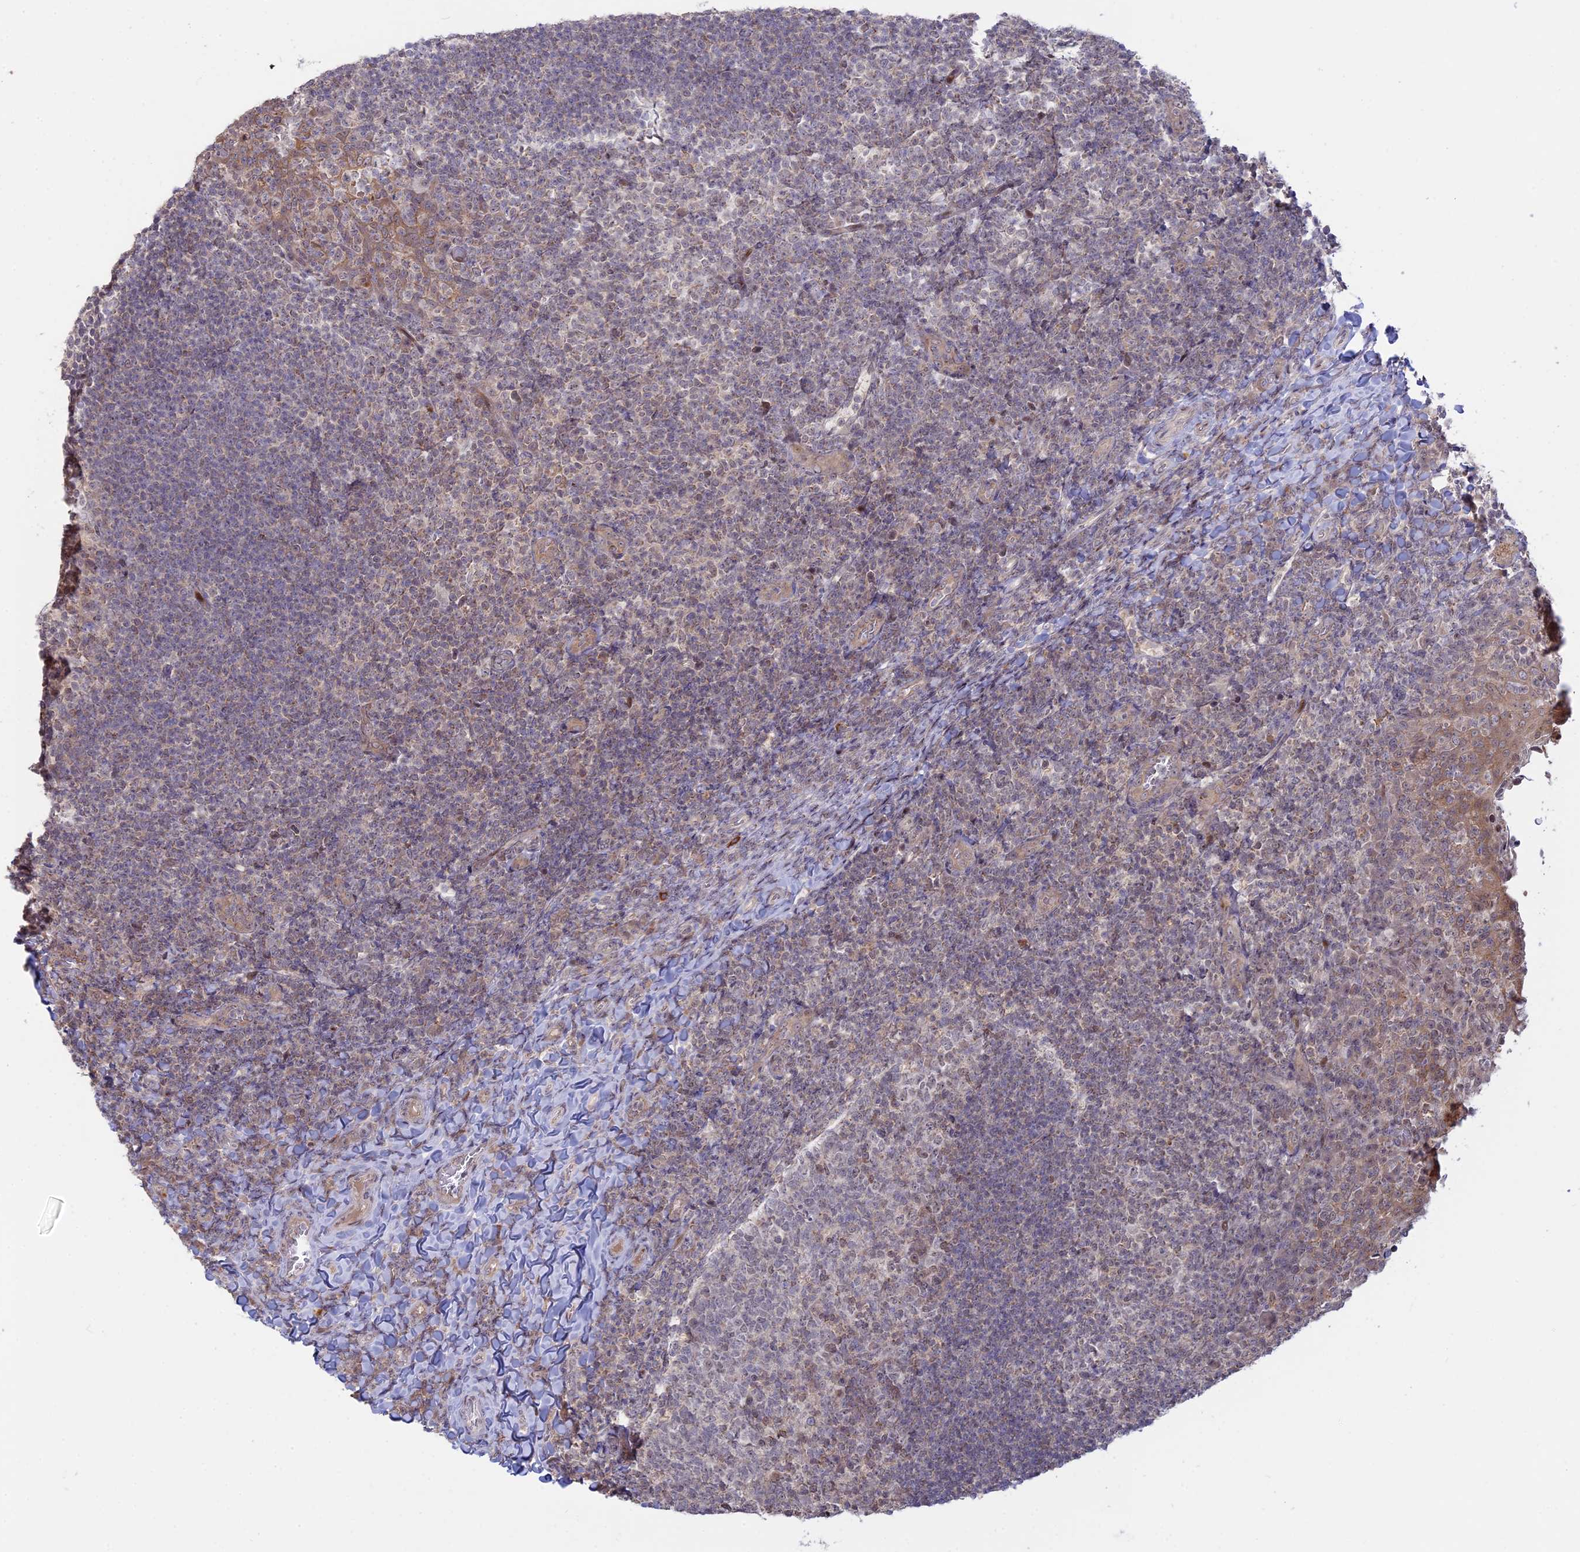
{"staining": {"intensity": "negative", "quantity": "none", "location": "none"}, "tissue": "tonsil", "cell_type": "Germinal center cells", "image_type": "normal", "snomed": [{"axis": "morphology", "description": "Normal tissue, NOS"}, {"axis": "topography", "description": "Tonsil"}], "caption": "A high-resolution micrograph shows immunohistochemistry staining of normal tonsil, which reveals no significant staining in germinal center cells. The staining is performed using DAB (3,3'-diaminobenzidine) brown chromogen with nuclei counter-stained in using hematoxylin.", "gene": "GSKIP", "patient": {"sex": "female", "age": 10}}